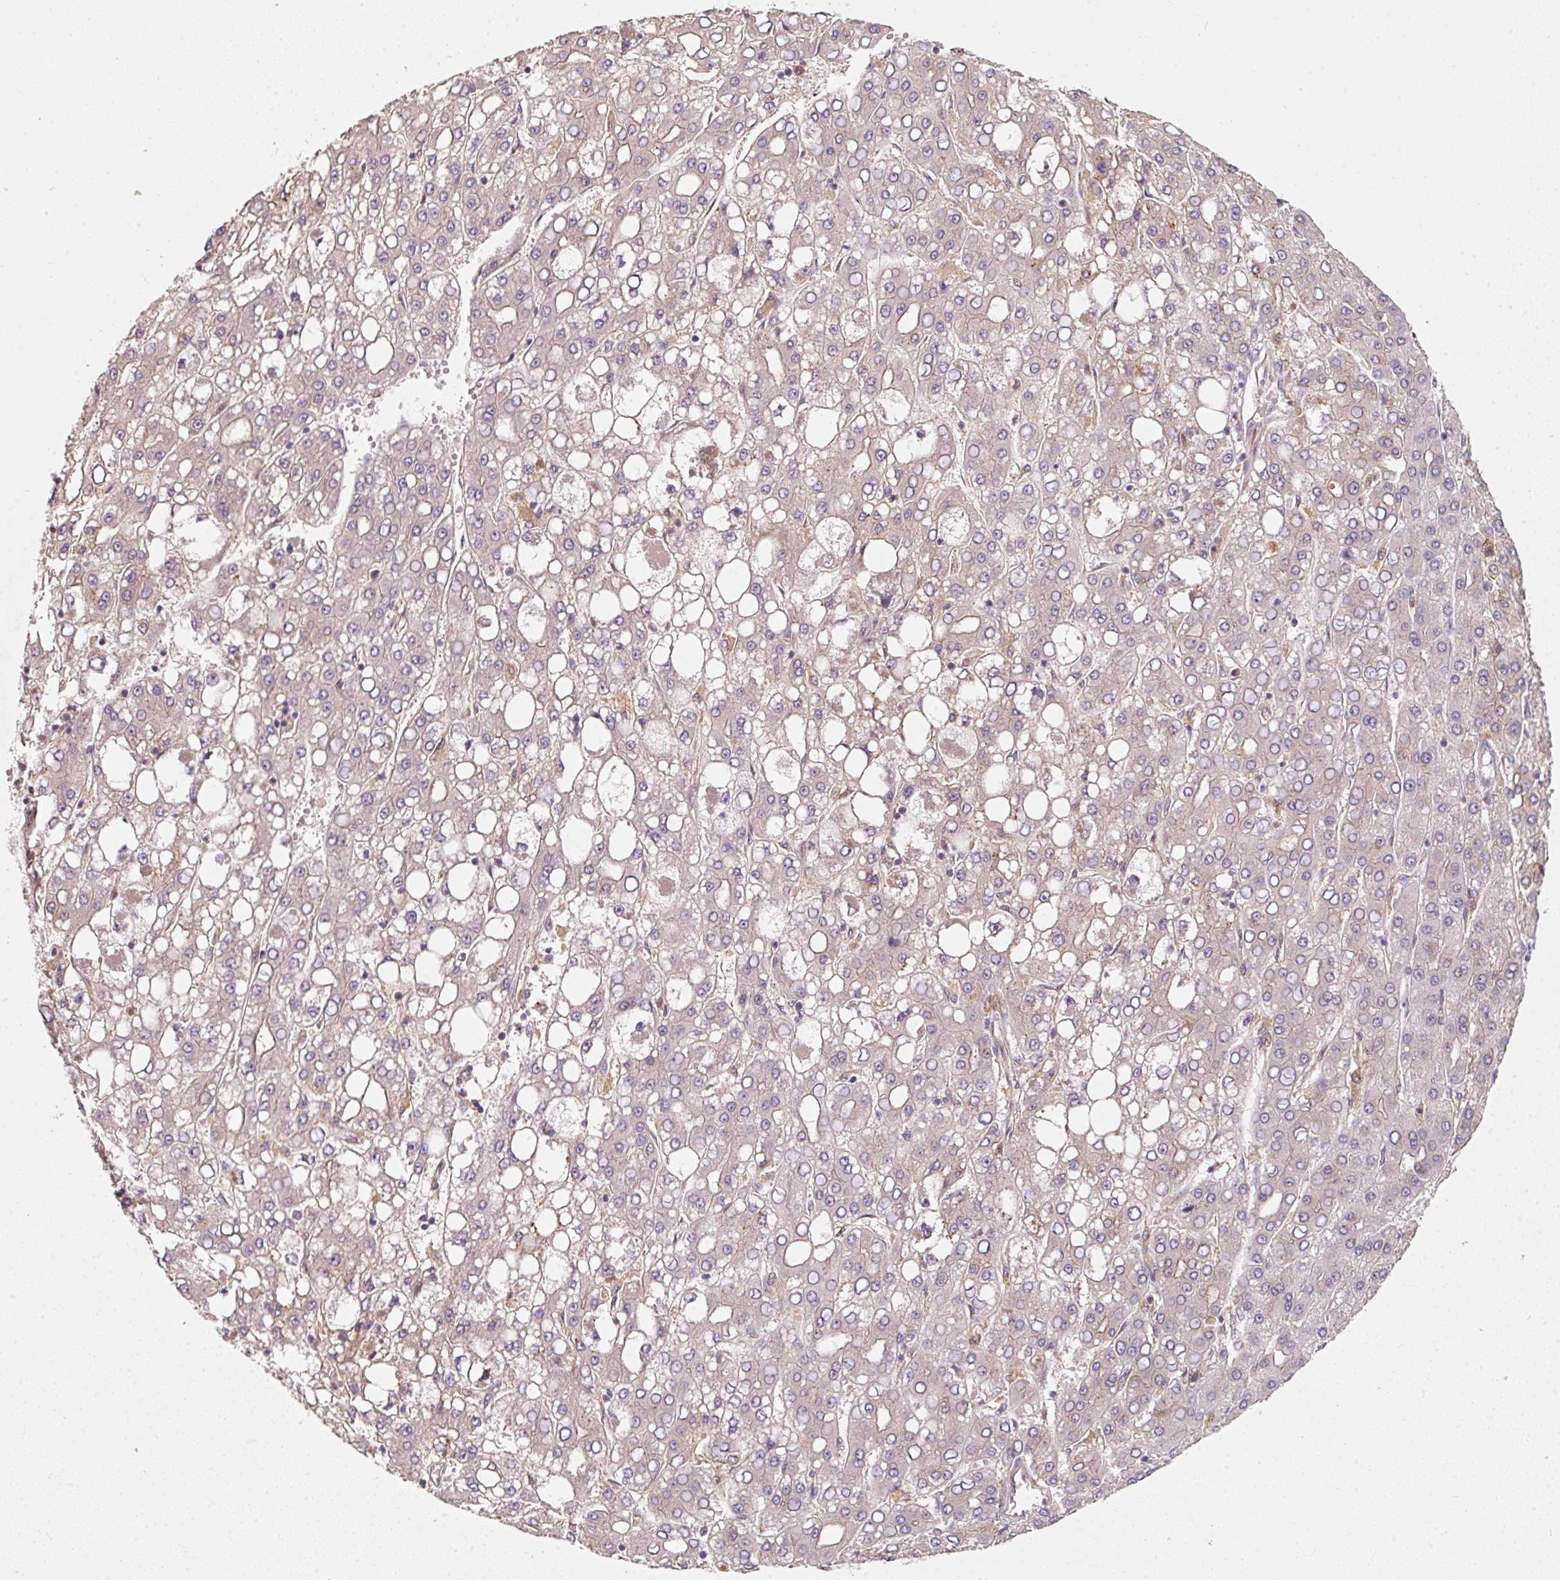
{"staining": {"intensity": "weak", "quantity": "<25%", "location": "cytoplasmic/membranous"}, "tissue": "liver cancer", "cell_type": "Tumor cells", "image_type": "cancer", "snomed": [{"axis": "morphology", "description": "Carcinoma, Hepatocellular, NOS"}, {"axis": "topography", "description": "Liver"}], "caption": "An image of human hepatocellular carcinoma (liver) is negative for staining in tumor cells.", "gene": "IQGAP2", "patient": {"sex": "male", "age": 65}}